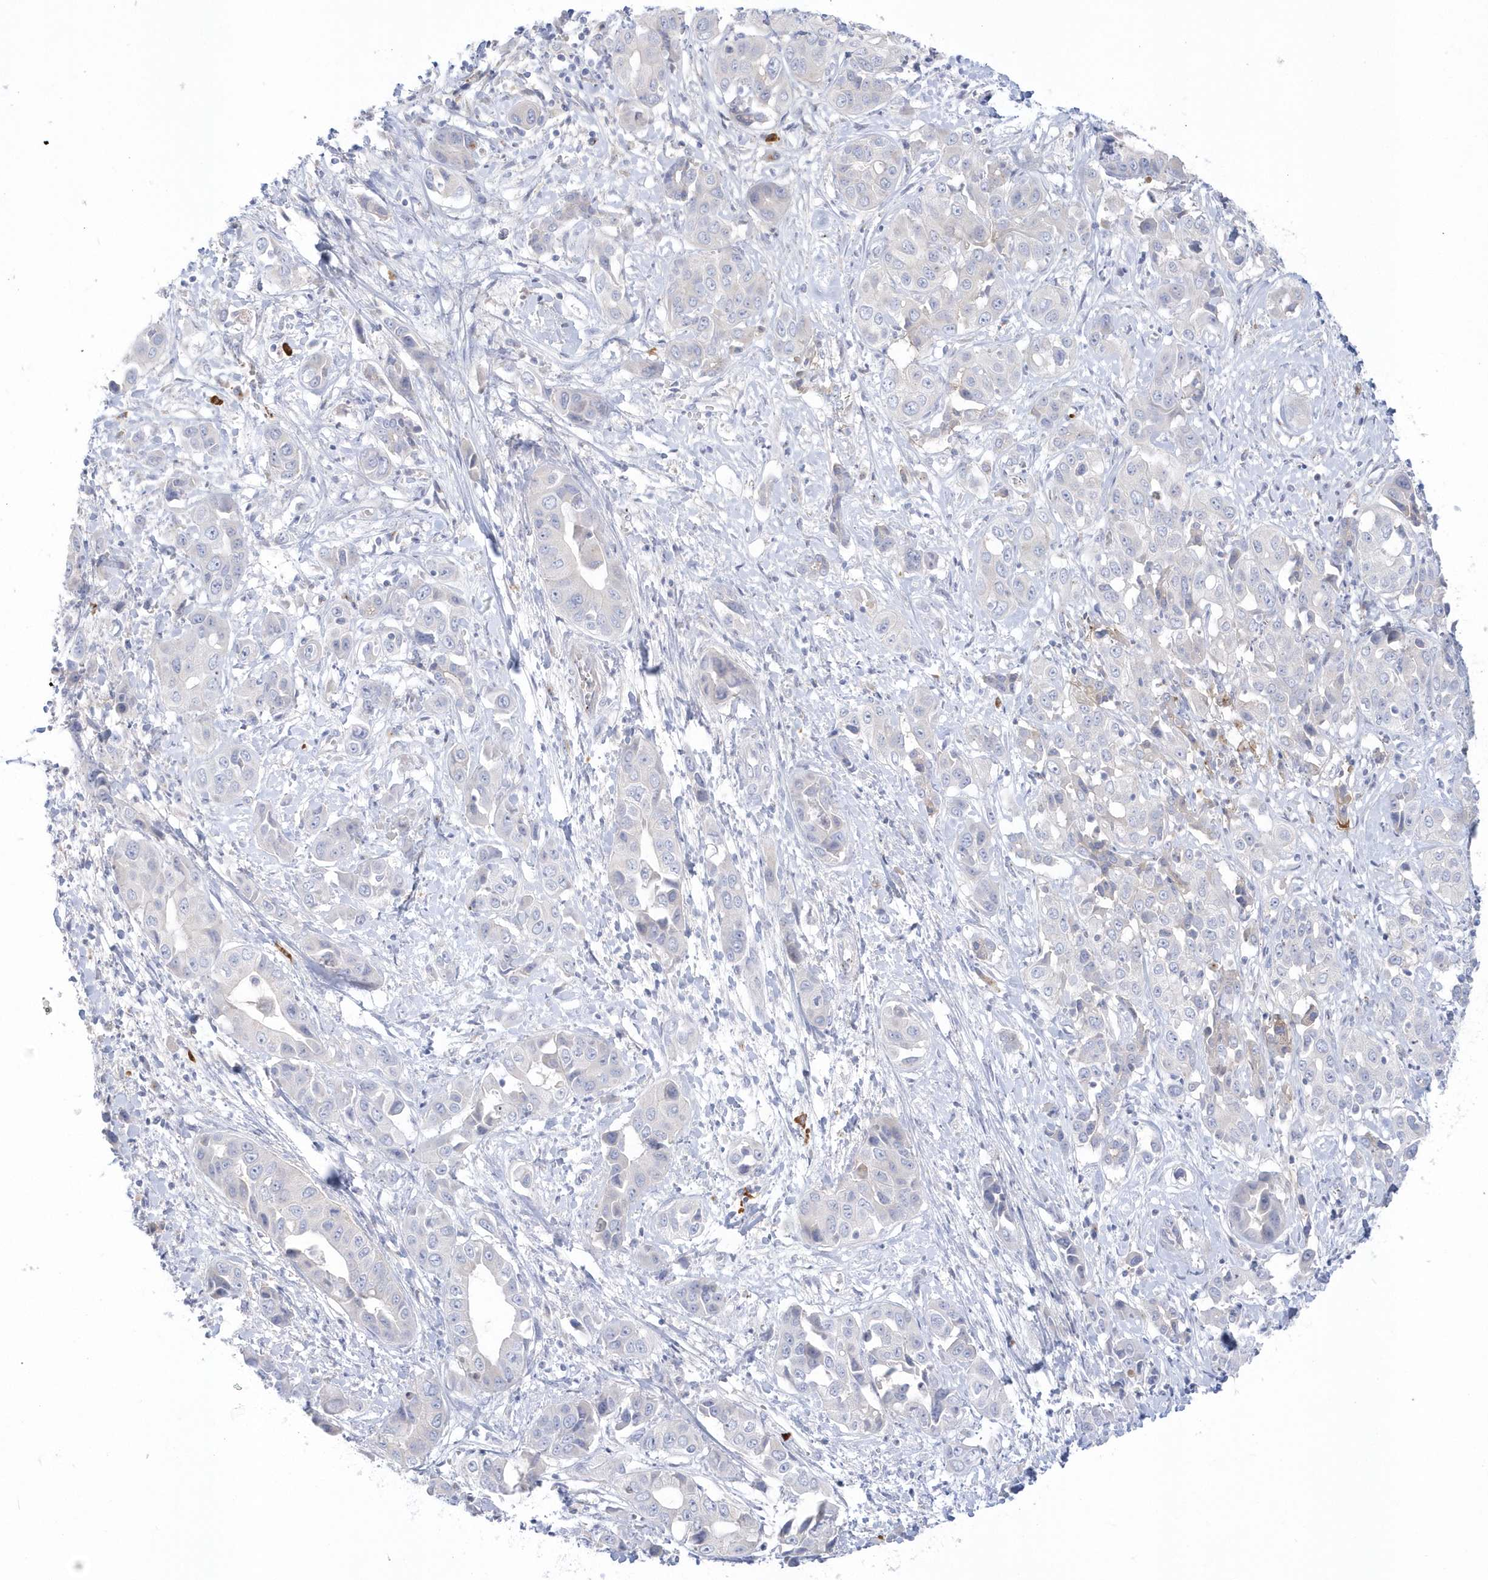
{"staining": {"intensity": "negative", "quantity": "none", "location": "none"}, "tissue": "liver cancer", "cell_type": "Tumor cells", "image_type": "cancer", "snomed": [{"axis": "morphology", "description": "Cholangiocarcinoma"}, {"axis": "topography", "description": "Liver"}], "caption": "Cholangiocarcinoma (liver) was stained to show a protein in brown. There is no significant expression in tumor cells.", "gene": "SEMA3D", "patient": {"sex": "female", "age": 52}}